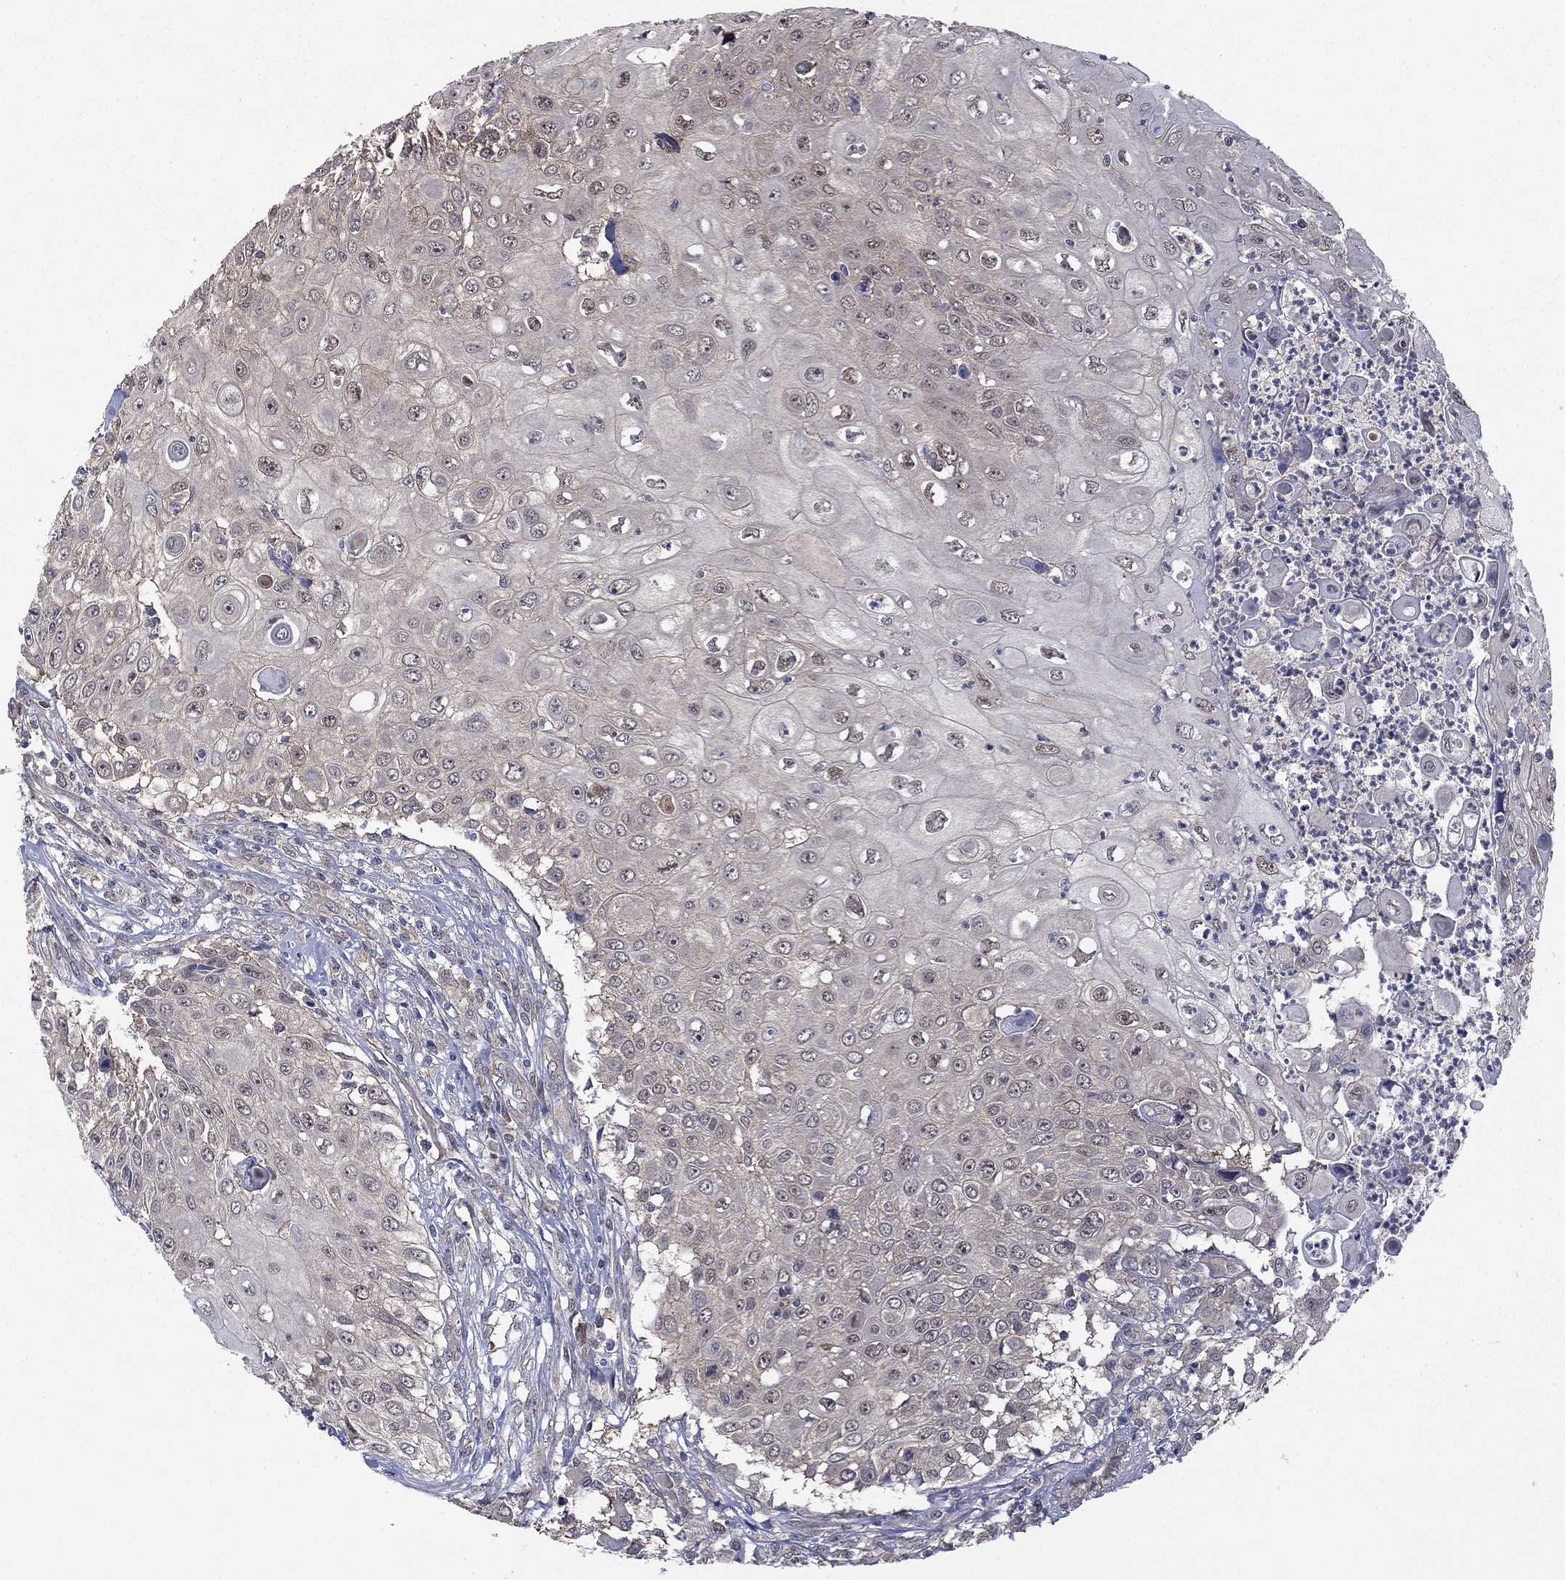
{"staining": {"intensity": "negative", "quantity": "none", "location": "none"}, "tissue": "urothelial cancer", "cell_type": "Tumor cells", "image_type": "cancer", "snomed": [{"axis": "morphology", "description": "Urothelial carcinoma, High grade"}, {"axis": "topography", "description": "Urinary bladder"}], "caption": "High magnification brightfield microscopy of urothelial cancer stained with DAB (brown) and counterstained with hematoxylin (blue): tumor cells show no significant positivity.", "gene": "RNF114", "patient": {"sex": "female", "age": 79}}